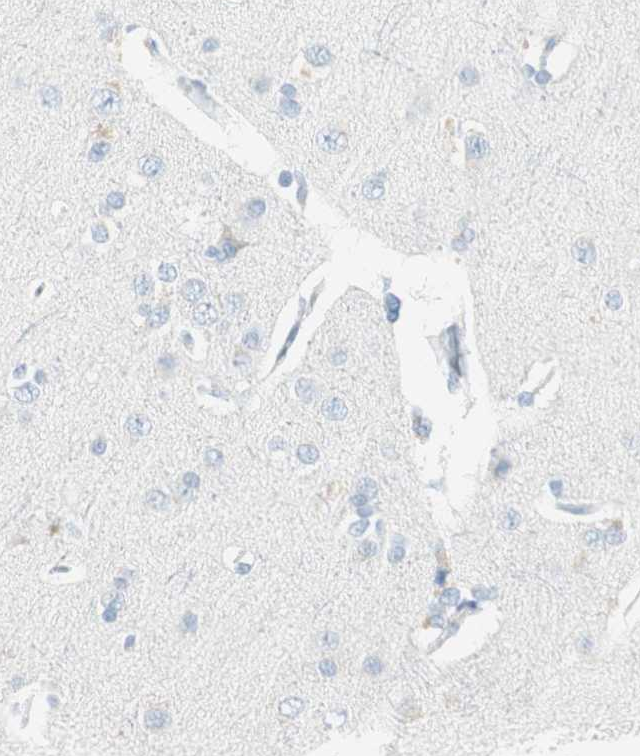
{"staining": {"intensity": "negative", "quantity": "none", "location": "none"}, "tissue": "cerebral cortex", "cell_type": "Endothelial cells", "image_type": "normal", "snomed": [{"axis": "morphology", "description": "Normal tissue, NOS"}, {"axis": "topography", "description": "Cerebral cortex"}], "caption": "Immunohistochemistry histopathology image of normal cerebral cortex: cerebral cortex stained with DAB (3,3'-diaminobenzidine) reveals no significant protein staining in endothelial cells. (DAB IHC with hematoxylin counter stain).", "gene": "PRTN3", "patient": {"sex": "male", "age": 62}}